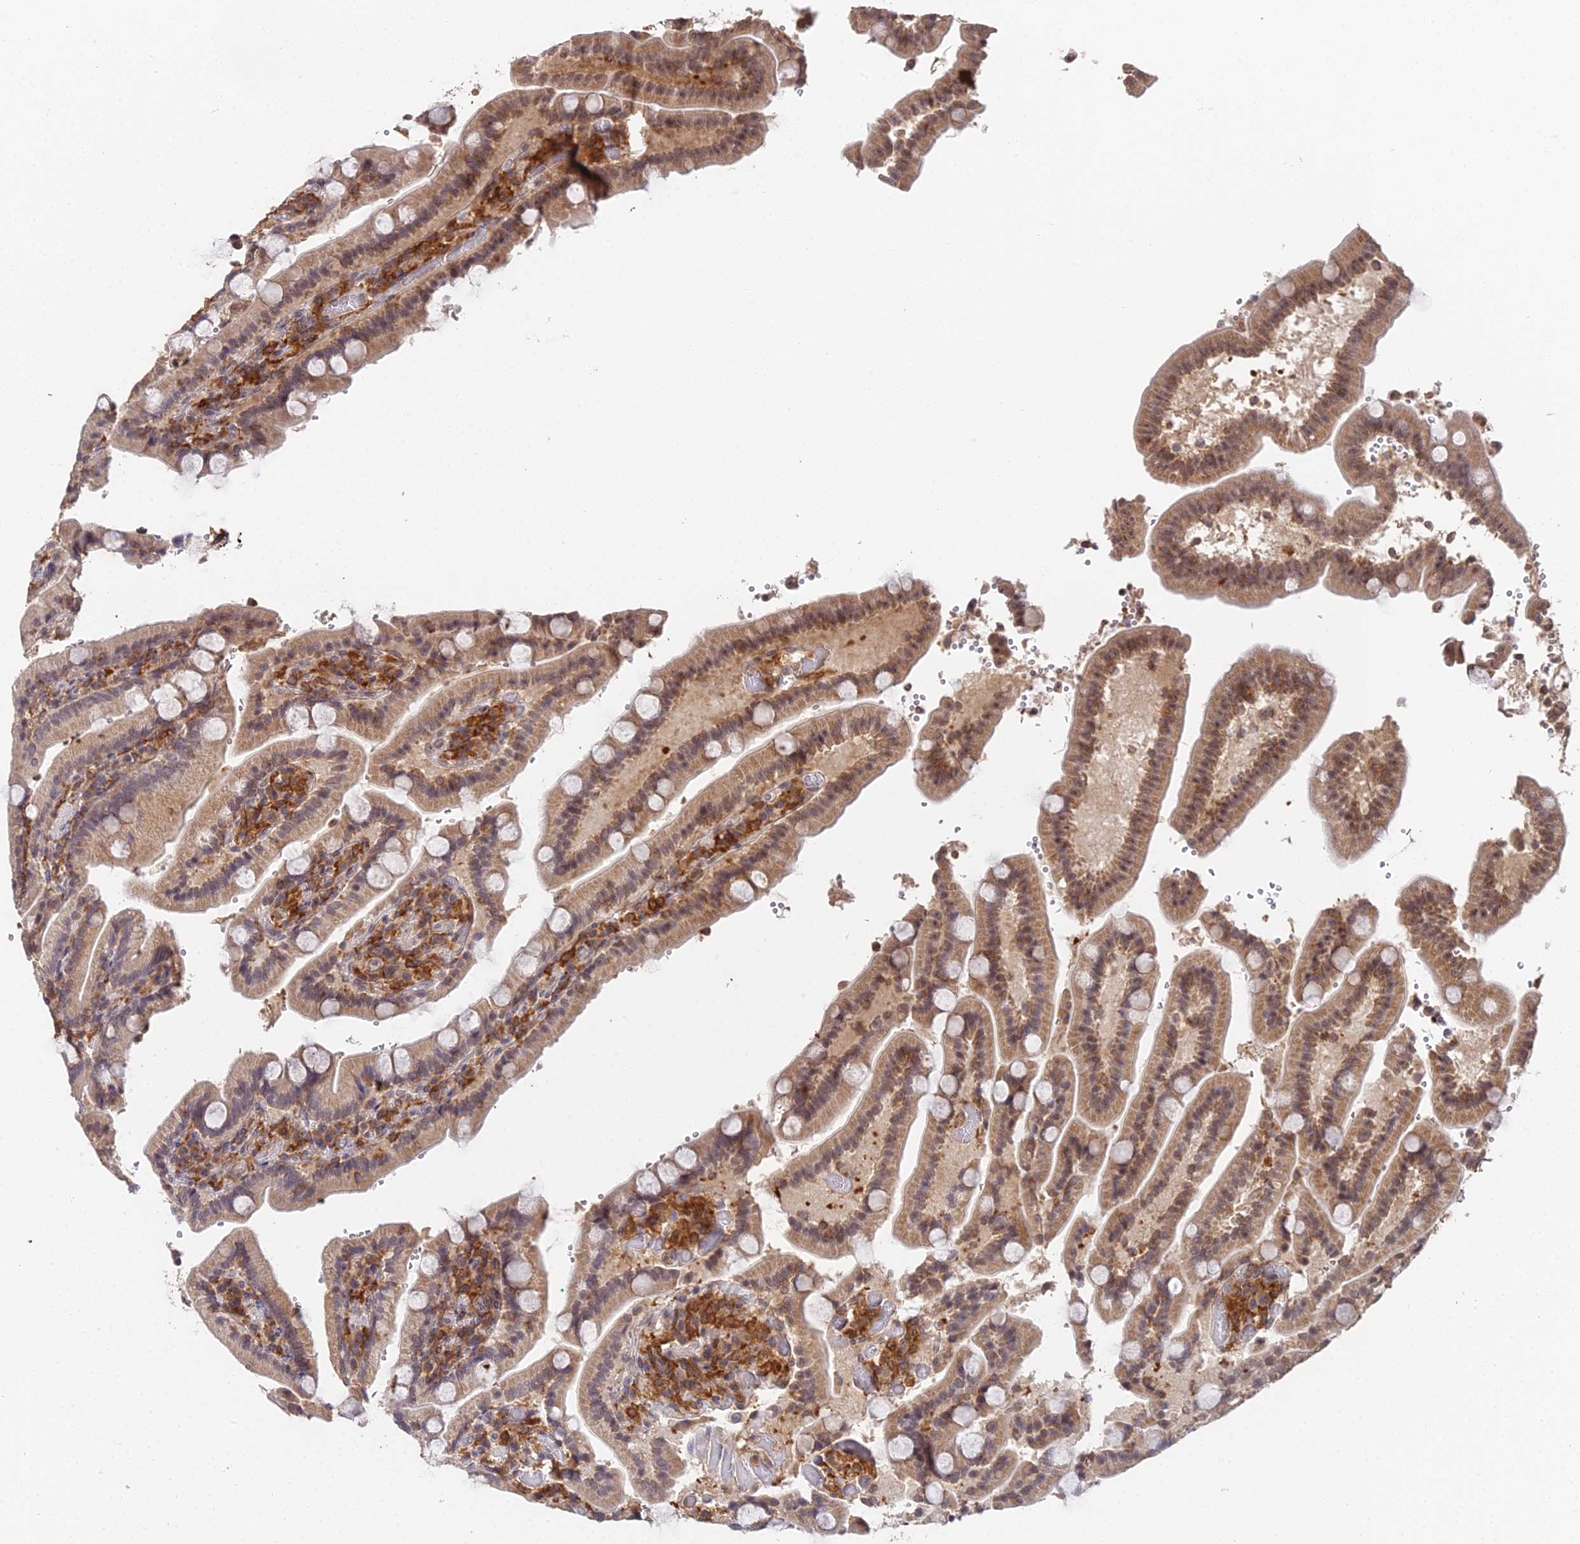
{"staining": {"intensity": "moderate", "quantity": ">75%", "location": "cytoplasmic/membranous,nuclear"}, "tissue": "duodenum", "cell_type": "Glandular cells", "image_type": "normal", "snomed": [{"axis": "morphology", "description": "Normal tissue, NOS"}, {"axis": "topography", "description": "Duodenum"}], "caption": "Immunohistochemistry (DAB (3,3'-diaminobenzidine)) staining of unremarkable human duodenum reveals moderate cytoplasmic/membranous,nuclear protein staining in about >75% of glandular cells. The staining was performed using DAB to visualize the protein expression in brown, while the nuclei were stained in blue with hematoxylin (Magnification: 20x).", "gene": "TPRX1", "patient": {"sex": "female", "age": 62}}